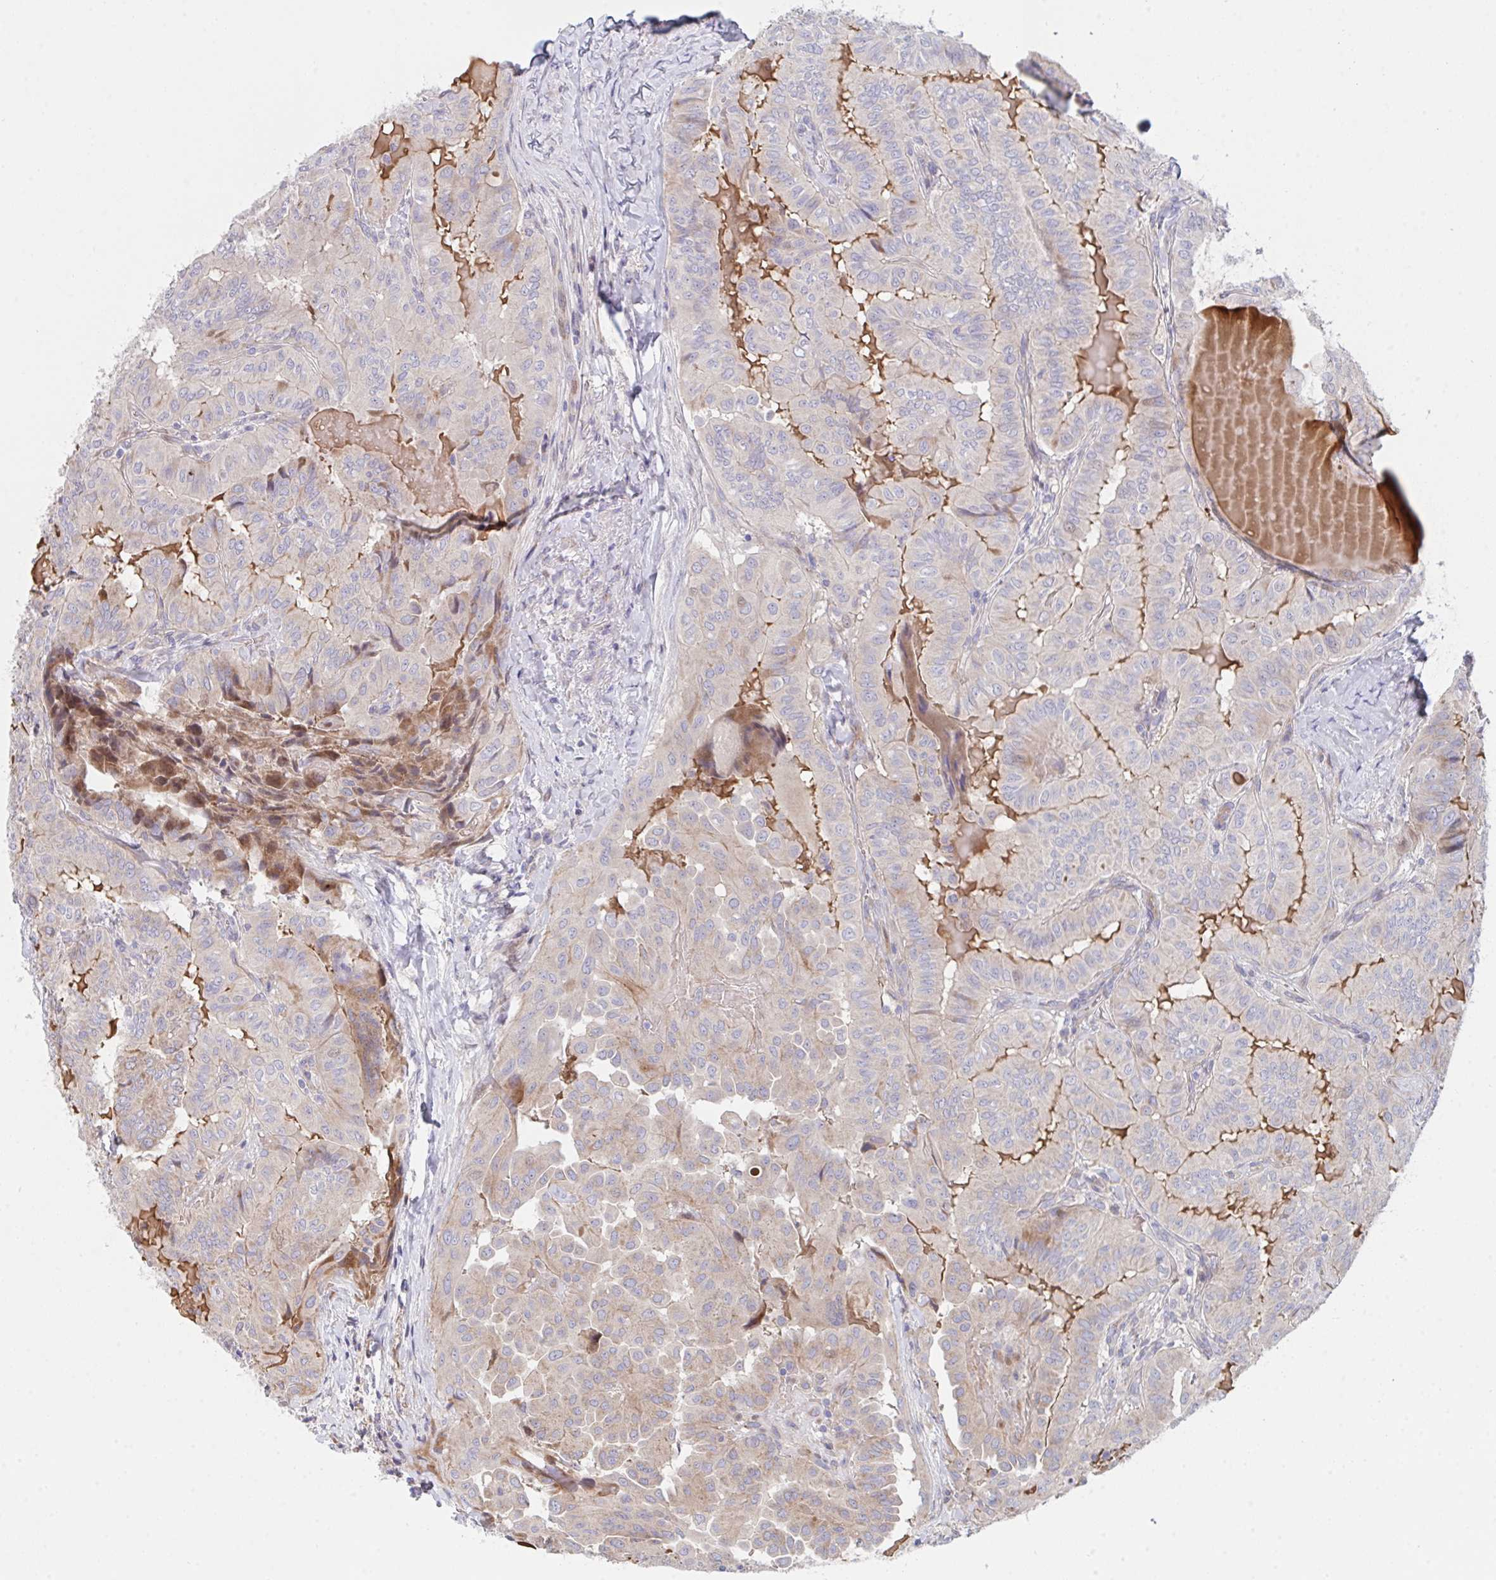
{"staining": {"intensity": "weak", "quantity": "<25%", "location": "cytoplasmic/membranous"}, "tissue": "thyroid cancer", "cell_type": "Tumor cells", "image_type": "cancer", "snomed": [{"axis": "morphology", "description": "Papillary adenocarcinoma, NOS"}, {"axis": "topography", "description": "Thyroid gland"}], "caption": "A photomicrograph of human thyroid cancer (papillary adenocarcinoma) is negative for staining in tumor cells. (IHC, brightfield microscopy, high magnification).", "gene": "TNFSF4", "patient": {"sex": "female", "age": 68}}